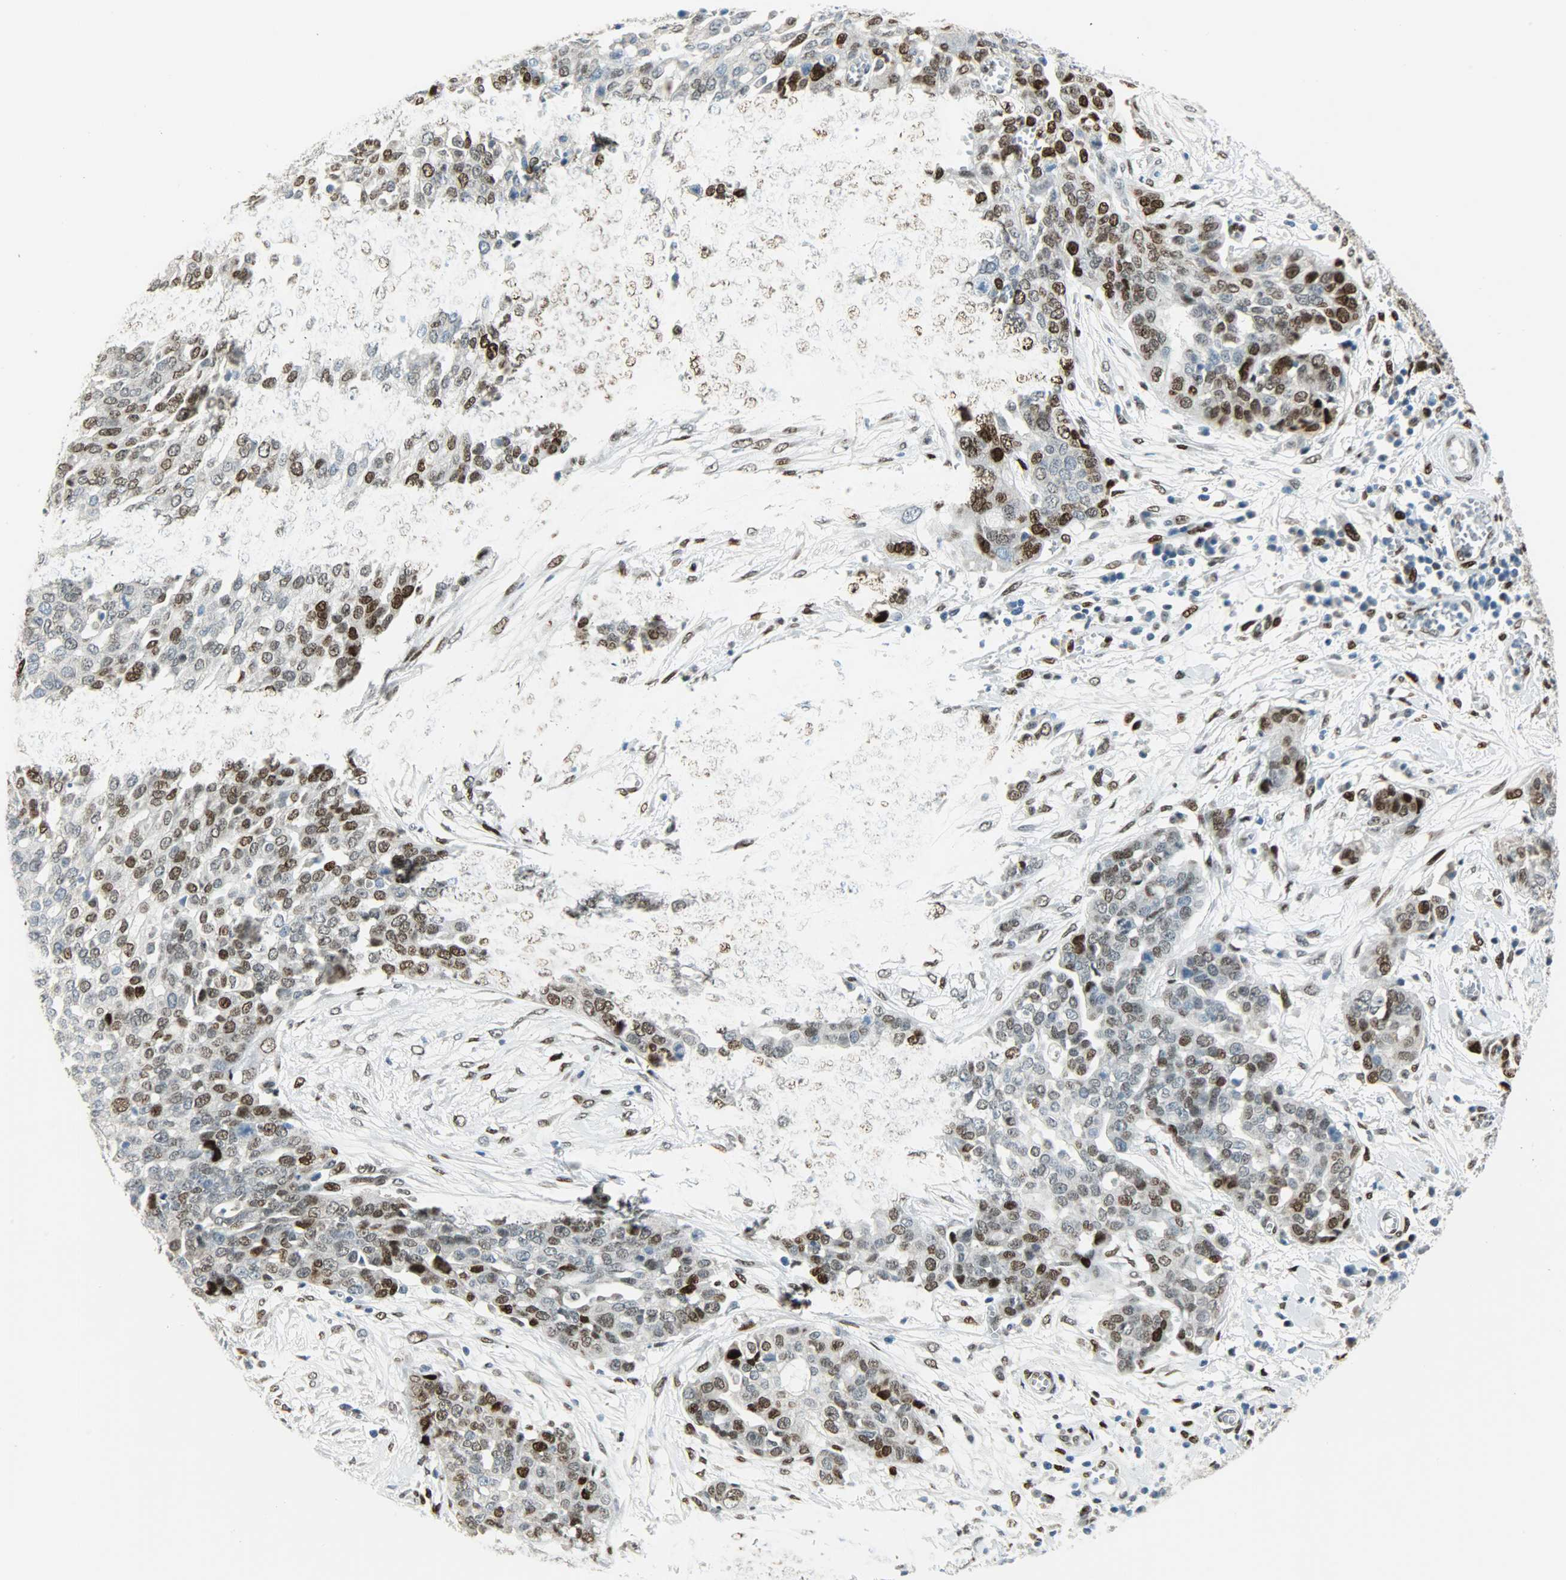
{"staining": {"intensity": "moderate", "quantity": "25%-75%", "location": "nuclear"}, "tissue": "ovarian cancer", "cell_type": "Tumor cells", "image_type": "cancer", "snomed": [{"axis": "morphology", "description": "Cystadenocarcinoma, serous, NOS"}, {"axis": "topography", "description": "Soft tissue"}, {"axis": "topography", "description": "Ovary"}], "caption": "Ovarian cancer (serous cystadenocarcinoma) tissue demonstrates moderate nuclear positivity in about 25%-75% of tumor cells", "gene": "JUNB", "patient": {"sex": "female", "age": 57}}